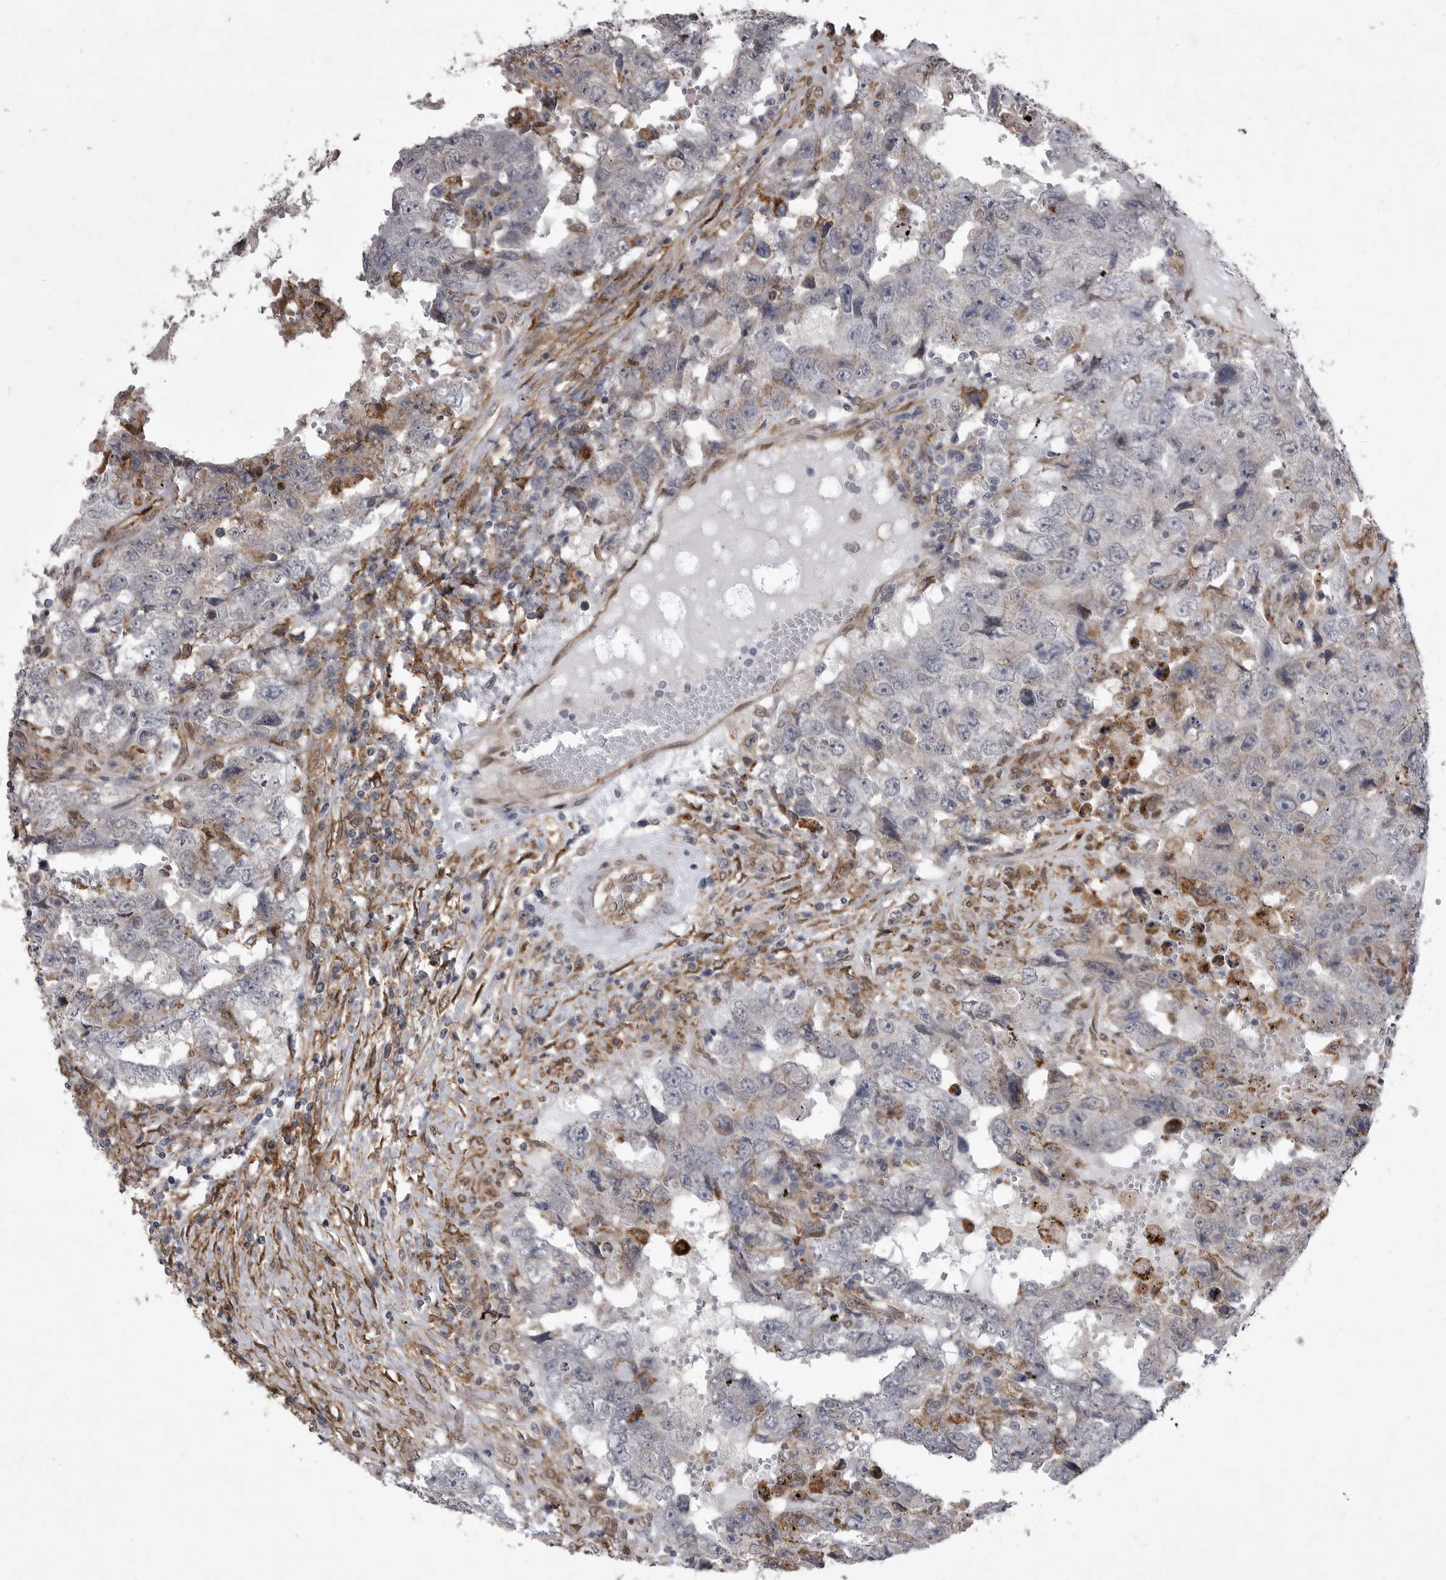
{"staining": {"intensity": "negative", "quantity": "none", "location": "none"}, "tissue": "testis cancer", "cell_type": "Tumor cells", "image_type": "cancer", "snomed": [{"axis": "morphology", "description": "Carcinoma, Embryonal, NOS"}, {"axis": "topography", "description": "Testis"}], "caption": "Protein analysis of testis cancer displays no significant expression in tumor cells.", "gene": "ABL1", "patient": {"sex": "male", "age": 26}}